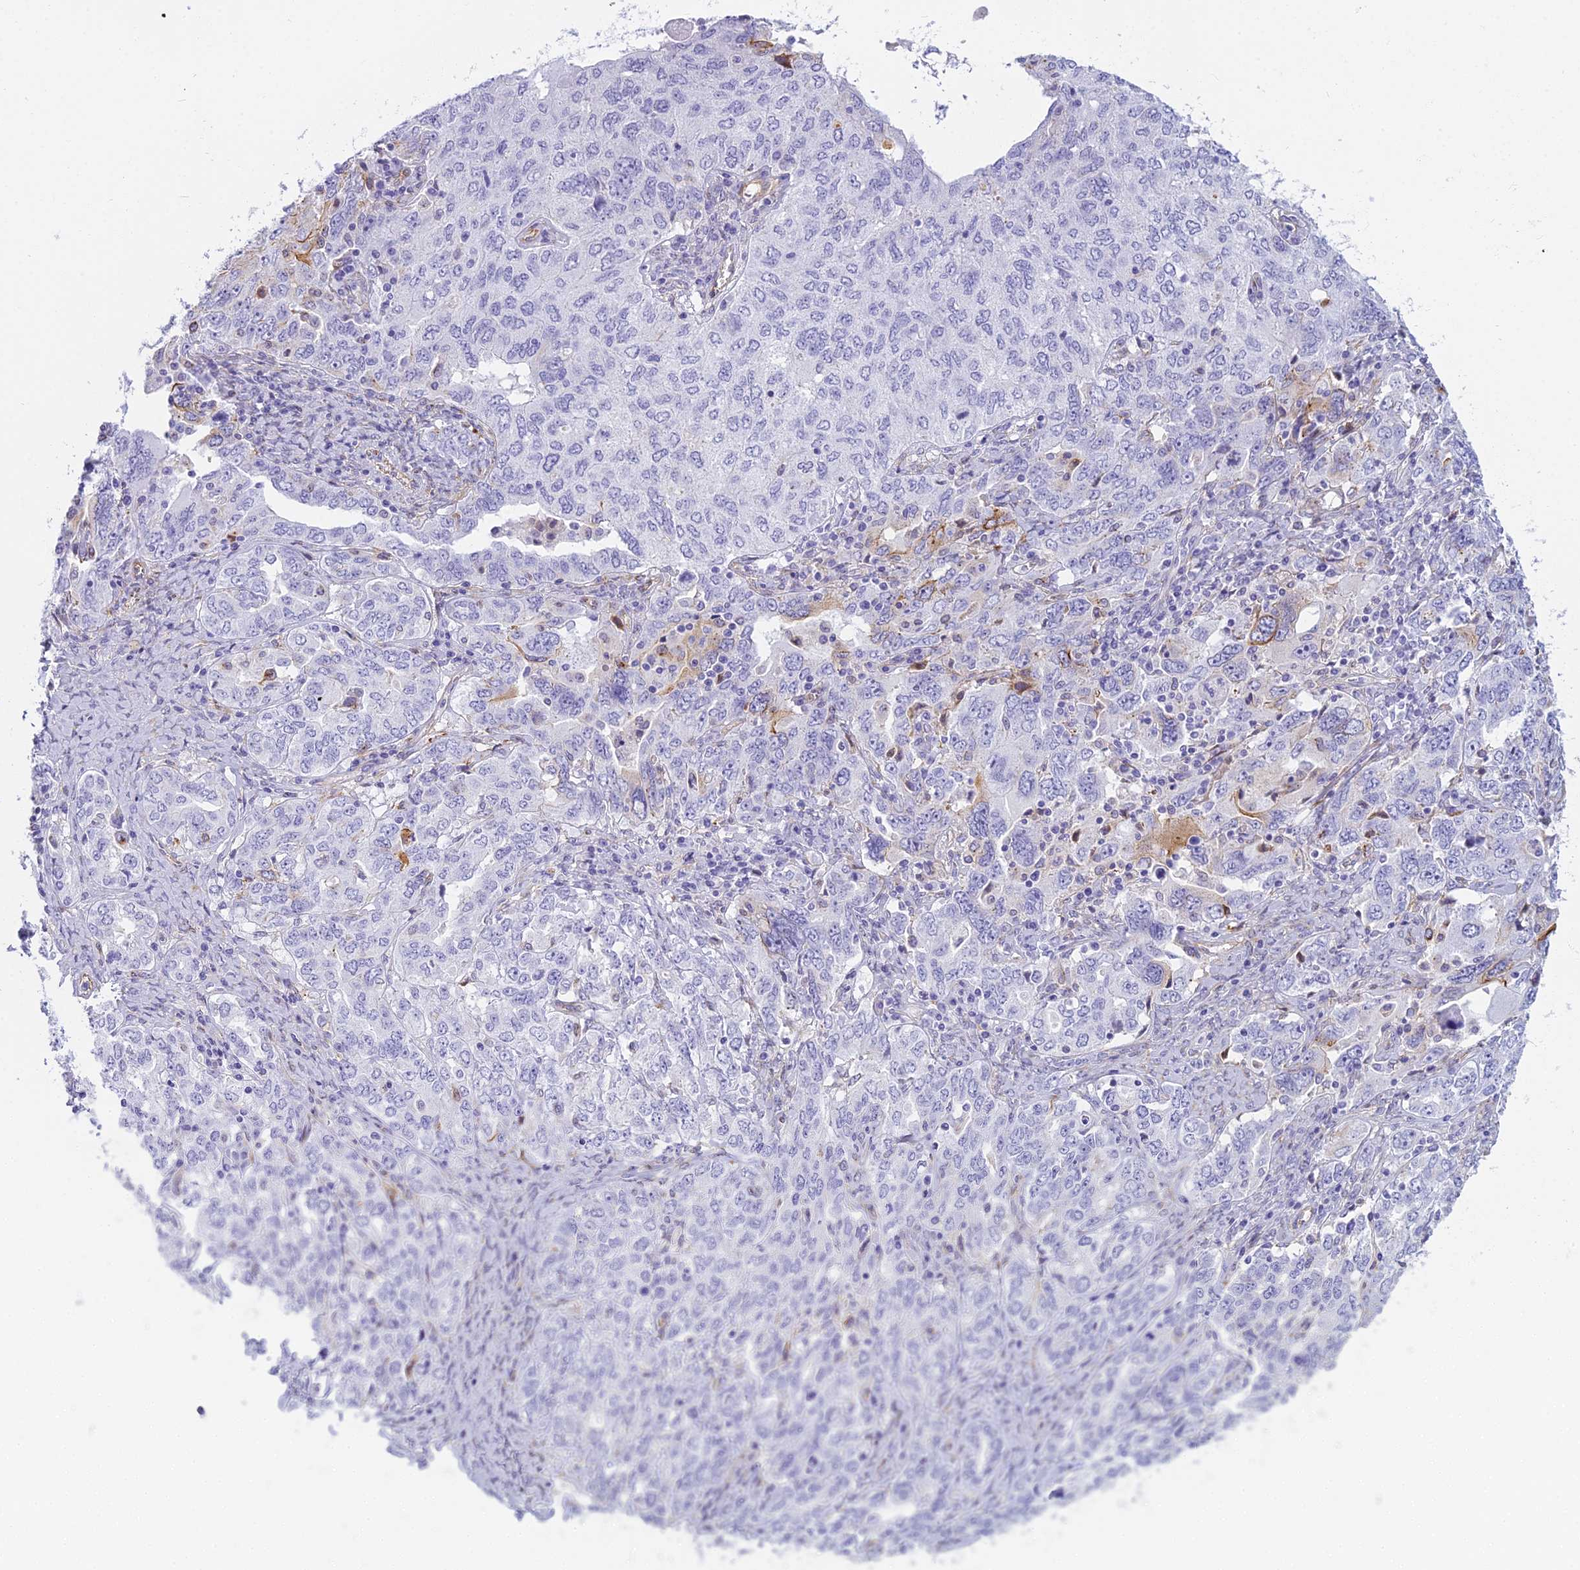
{"staining": {"intensity": "negative", "quantity": "none", "location": "none"}, "tissue": "ovarian cancer", "cell_type": "Tumor cells", "image_type": "cancer", "snomed": [{"axis": "morphology", "description": "Carcinoma, endometroid"}, {"axis": "topography", "description": "Ovary"}], "caption": "This is an immunohistochemistry histopathology image of human ovarian cancer. There is no expression in tumor cells.", "gene": "EVI2A", "patient": {"sex": "female", "age": 62}}